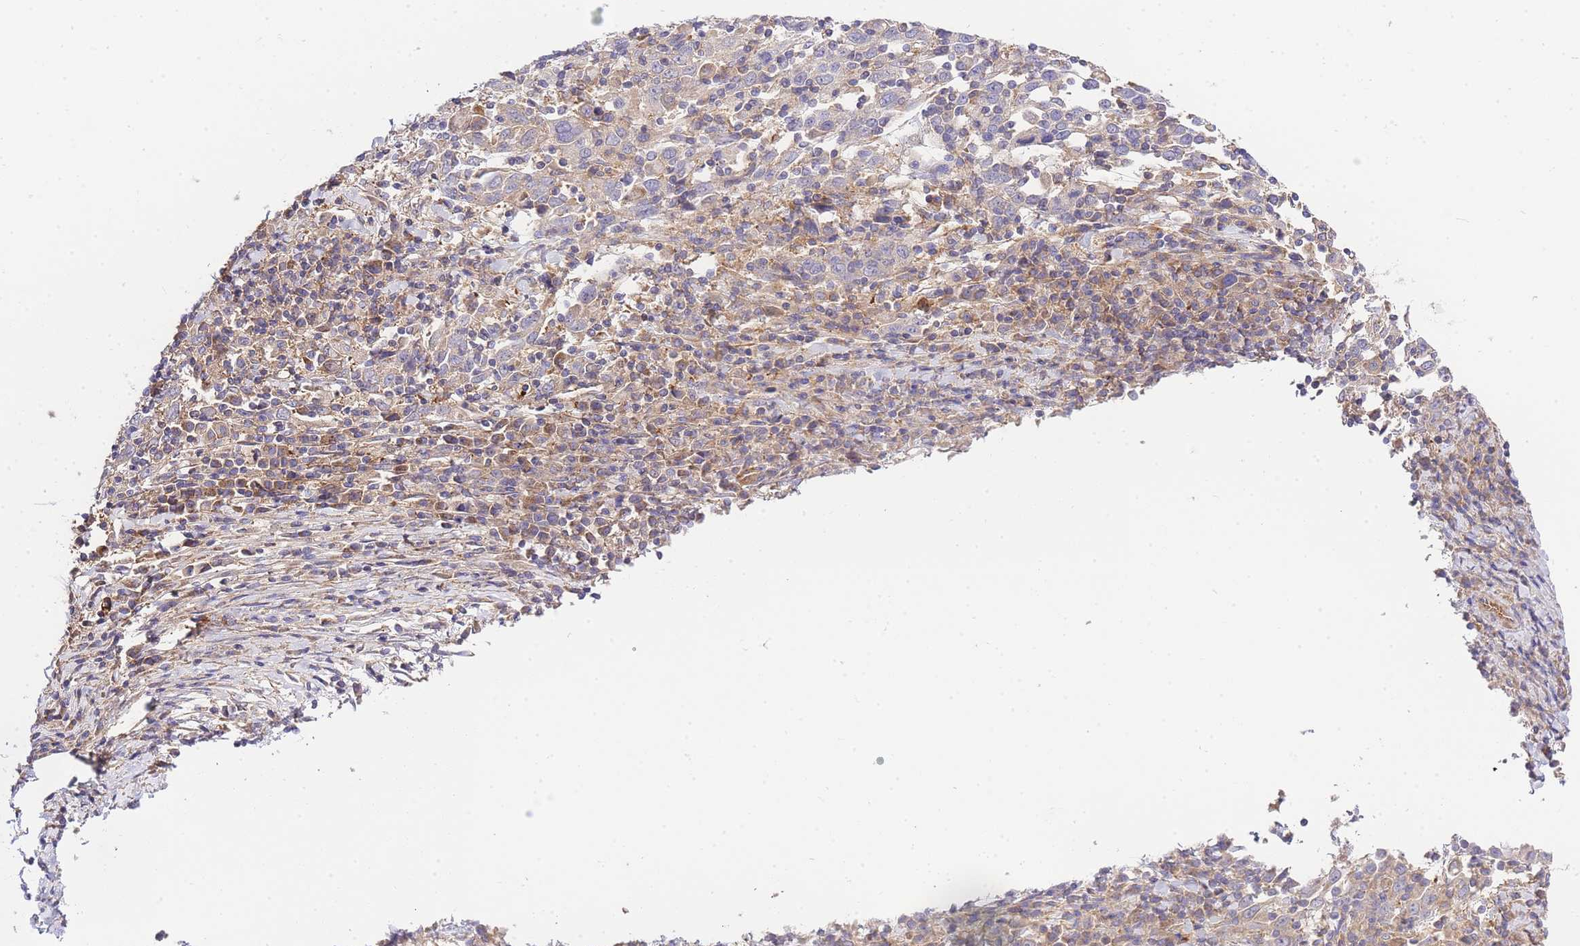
{"staining": {"intensity": "weak", "quantity": "<25%", "location": "cytoplasmic/membranous"}, "tissue": "cervical cancer", "cell_type": "Tumor cells", "image_type": "cancer", "snomed": [{"axis": "morphology", "description": "Squamous cell carcinoma, NOS"}, {"axis": "topography", "description": "Cervix"}], "caption": "Cervical cancer stained for a protein using immunohistochemistry (IHC) demonstrates no positivity tumor cells.", "gene": "INSYN2B", "patient": {"sex": "female", "age": 46}}